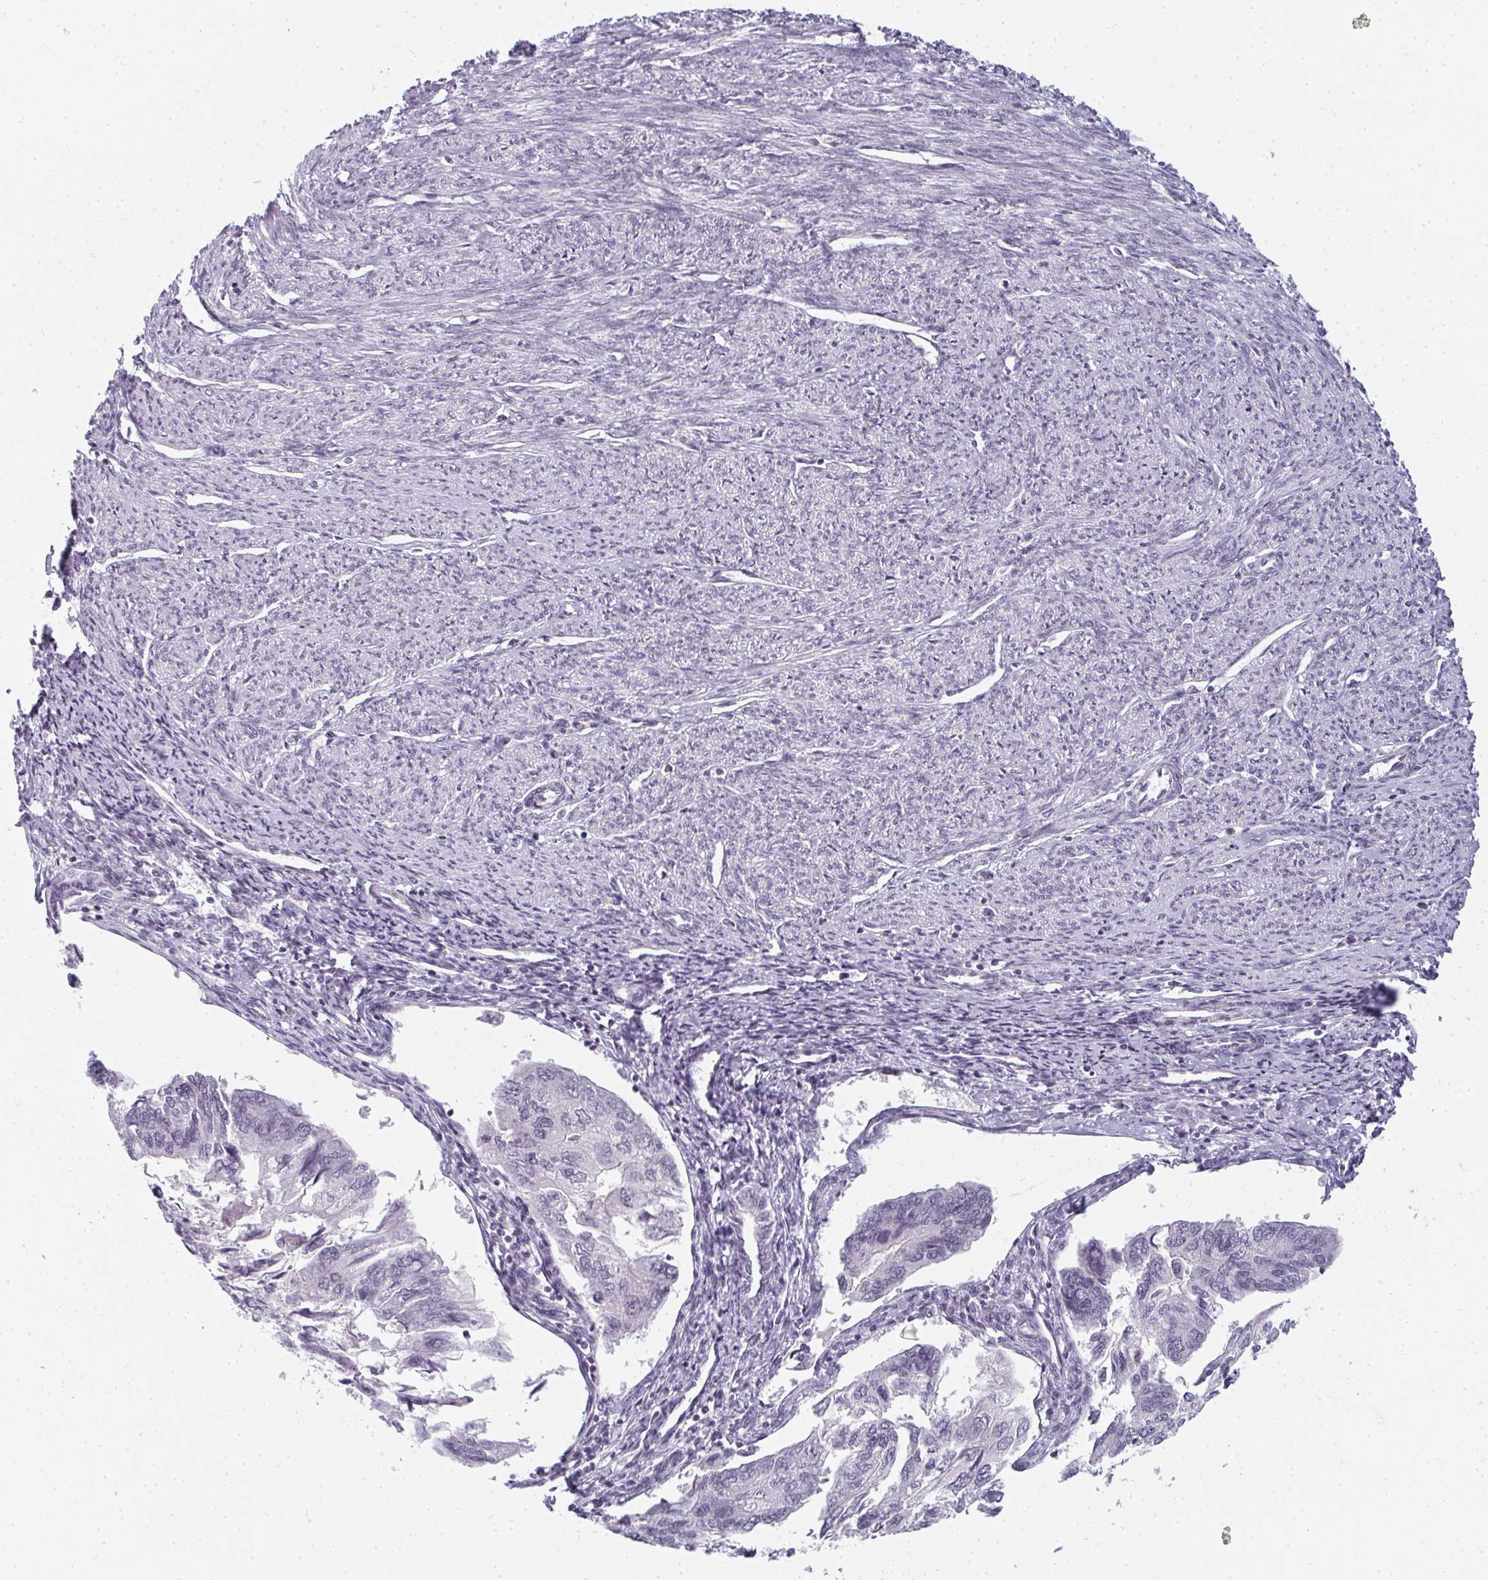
{"staining": {"intensity": "negative", "quantity": "none", "location": "none"}, "tissue": "endometrial cancer", "cell_type": "Tumor cells", "image_type": "cancer", "snomed": [{"axis": "morphology", "description": "Carcinoma, NOS"}, {"axis": "topography", "description": "Uterus"}], "caption": "There is no significant positivity in tumor cells of endometrial carcinoma.", "gene": "RBBP6", "patient": {"sex": "female", "age": 76}}